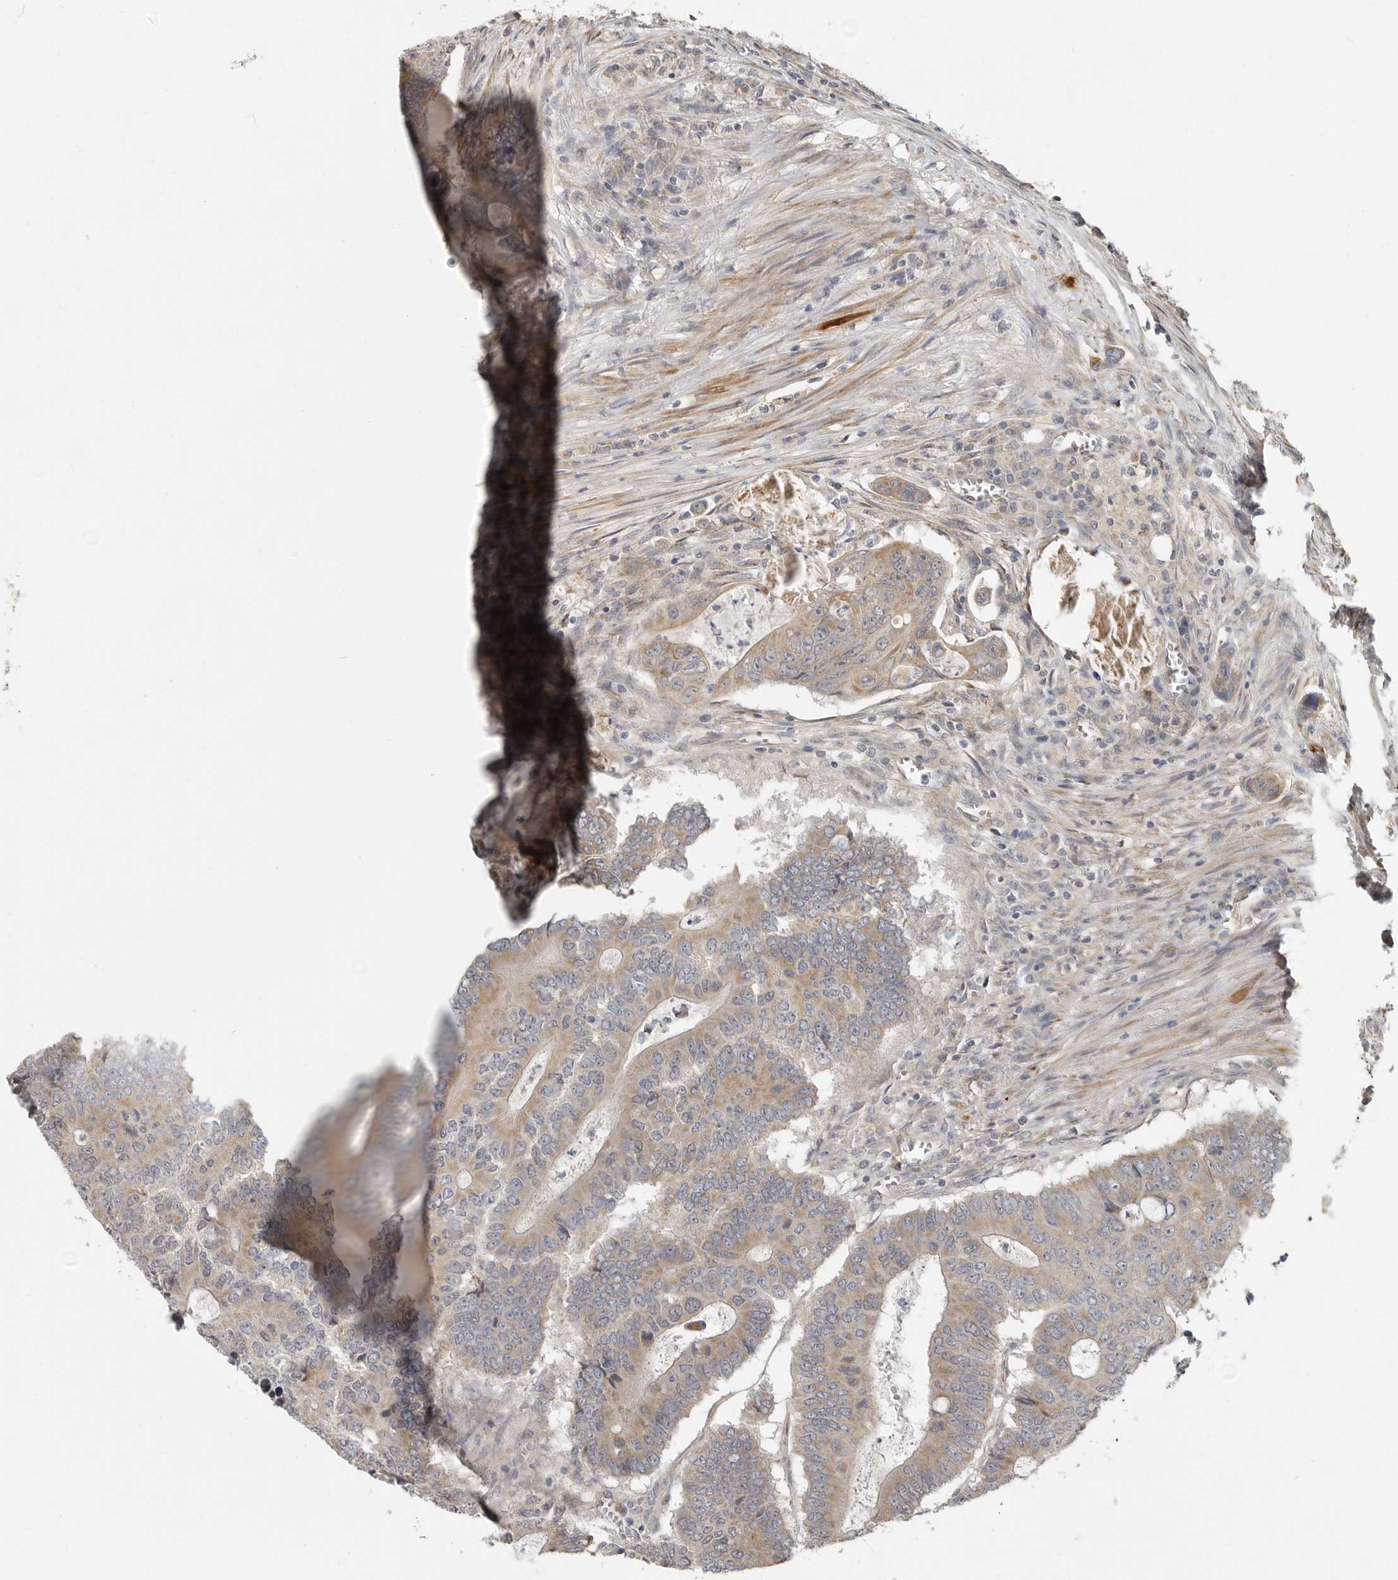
{"staining": {"intensity": "weak", "quantity": ">75%", "location": "cytoplasmic/membranous"}, "tissue": "colorectal cancer", "cell_type": "Tumor cells", "image_type": "cancer", "snomed": [{"axis": "morphology", "description": "Adenocarcinoma, NOS"}, {"axis": "topography", "description": "Colon"}], "caption": "Brown immunohistochemical staining in human colorectal cancer (adenocarcinoma) displays weak cytoplasmic/membranous positivity in about >75% of tumor cells. (Brightfield microscopy of DAB IHC at high magnification).", "gene": "UNK", "patient": {"sex": "male", "age": 87}}